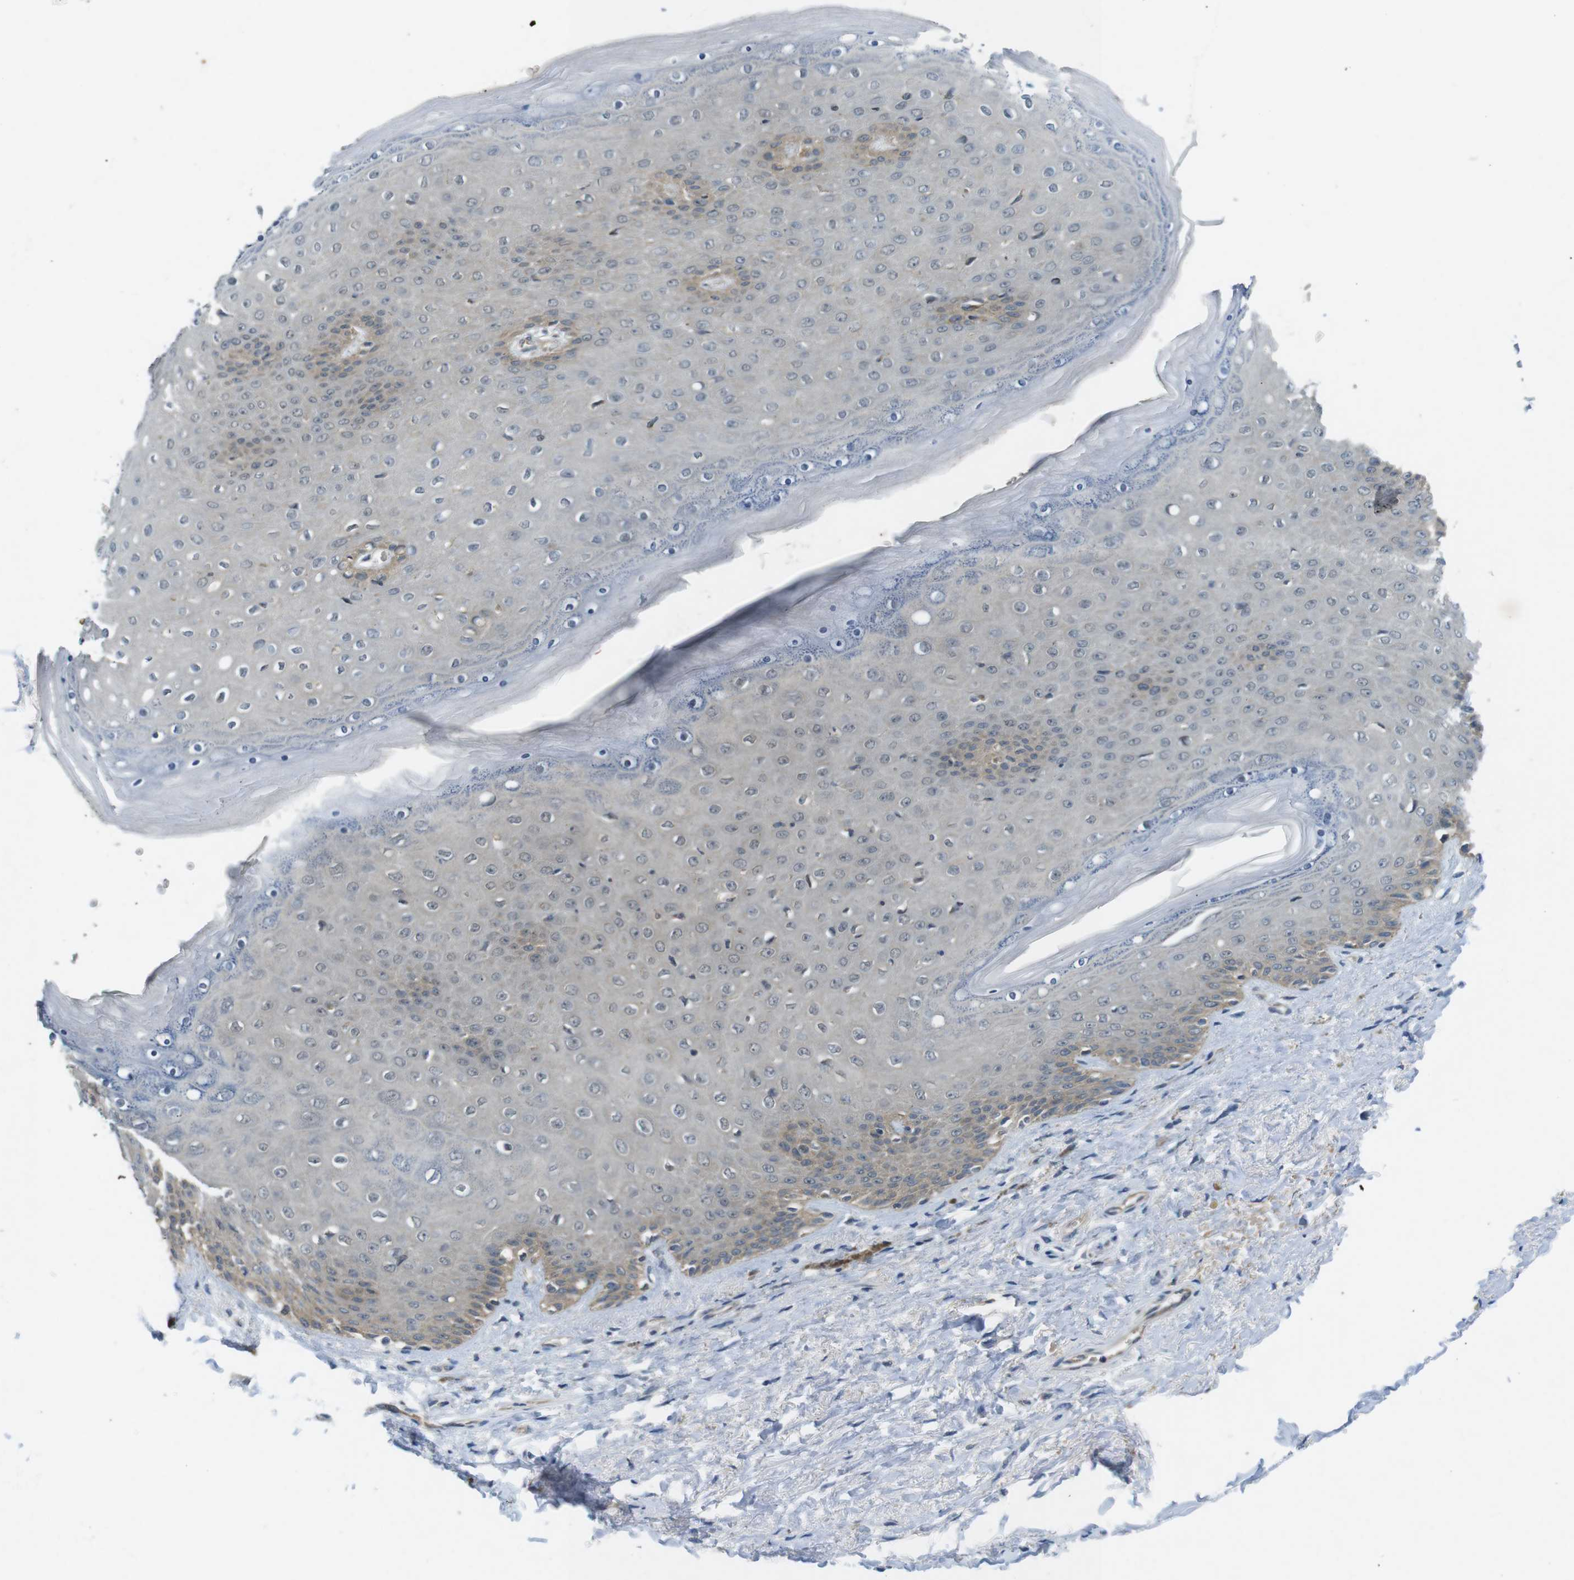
{"staining": {"intensity": "moderate", "quantity": "<25%", "location": "cytoplasmic/membranous"}, "tissue": "skin", "cell_type": "Epidermal cells", "image_type": "normal", "snomed": [{"axis": "morphology", "description": "Normal tissue, NOS"}, {"axis": "topography", "description": "Anal"}], "caption": "About <25% of epidermal cells in benign human skin demonstrate moderate cytoplasmic/membranous protein expression as visualized by brown immunohistochemical staining.", "gene": "SUGT1", "patient": {"sex": "female", "age": 46}}